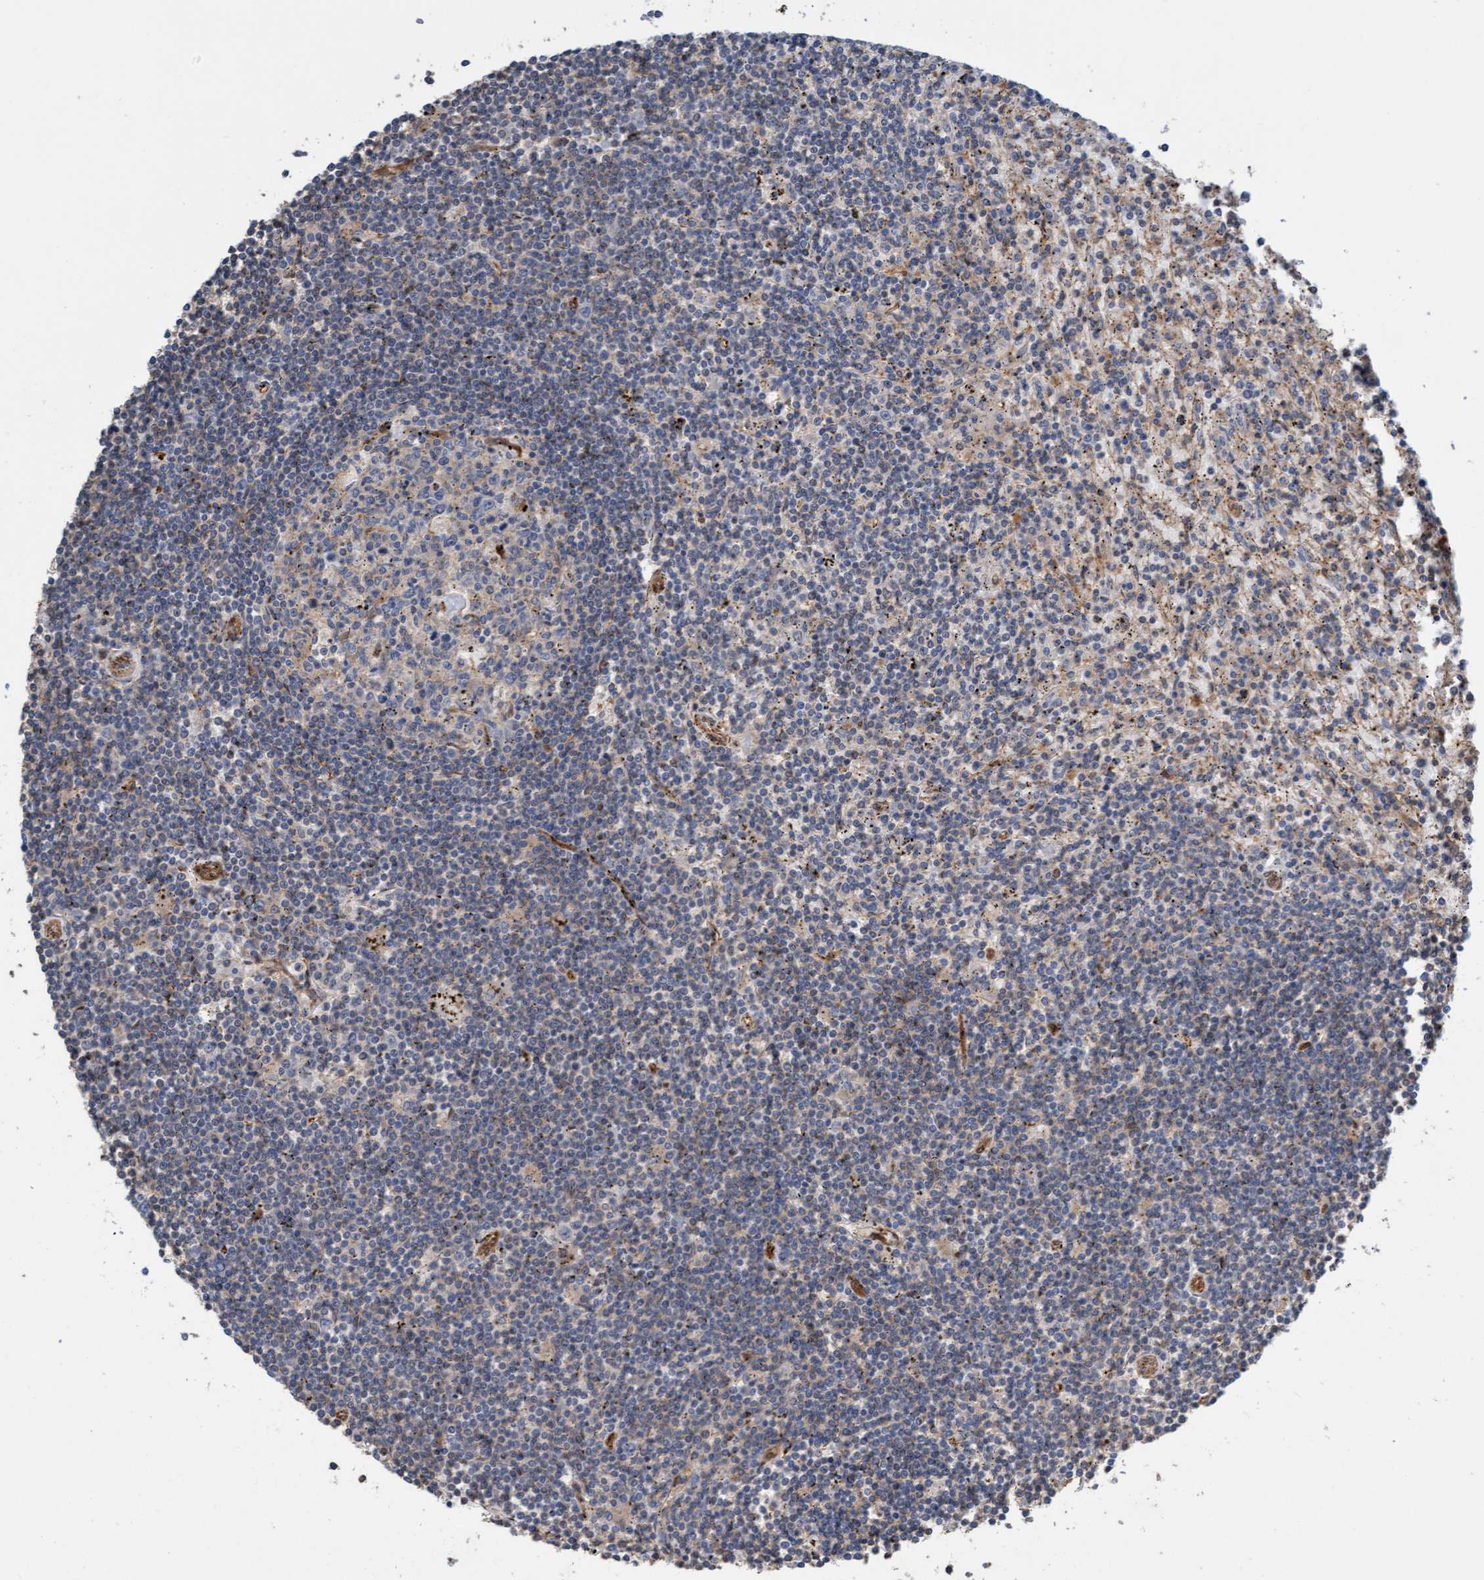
{"staining": {"intensity": "weak", "quantity": "<25%", "location": "cytoplasmic/membranous"}, "tissue": "lymphoma", "cell_type": "Tumor cells", "image_type": "cancer", "snomed": [{"axis": "morphology", "description": "Malignant lymphoma, non-Hodgkin's type, Low grade"}, {"axis": "topography", "description": "Spleen"}], "caption": "Immunohistochemistry micrograph of malignant lymphoma, non-Hodgkin's type (low-grade) stained for a protein (brown), which demonstrates no positivity in tumor cells. (Stains: DAB (3,3'-diaminobenzidine) immunohistochemistry with hematoxylin counter stain, Microscopy: brightfield microscopy at high magnification).", "gene": "FMNL3", "patient": {"sex": "male", "age": 76}}